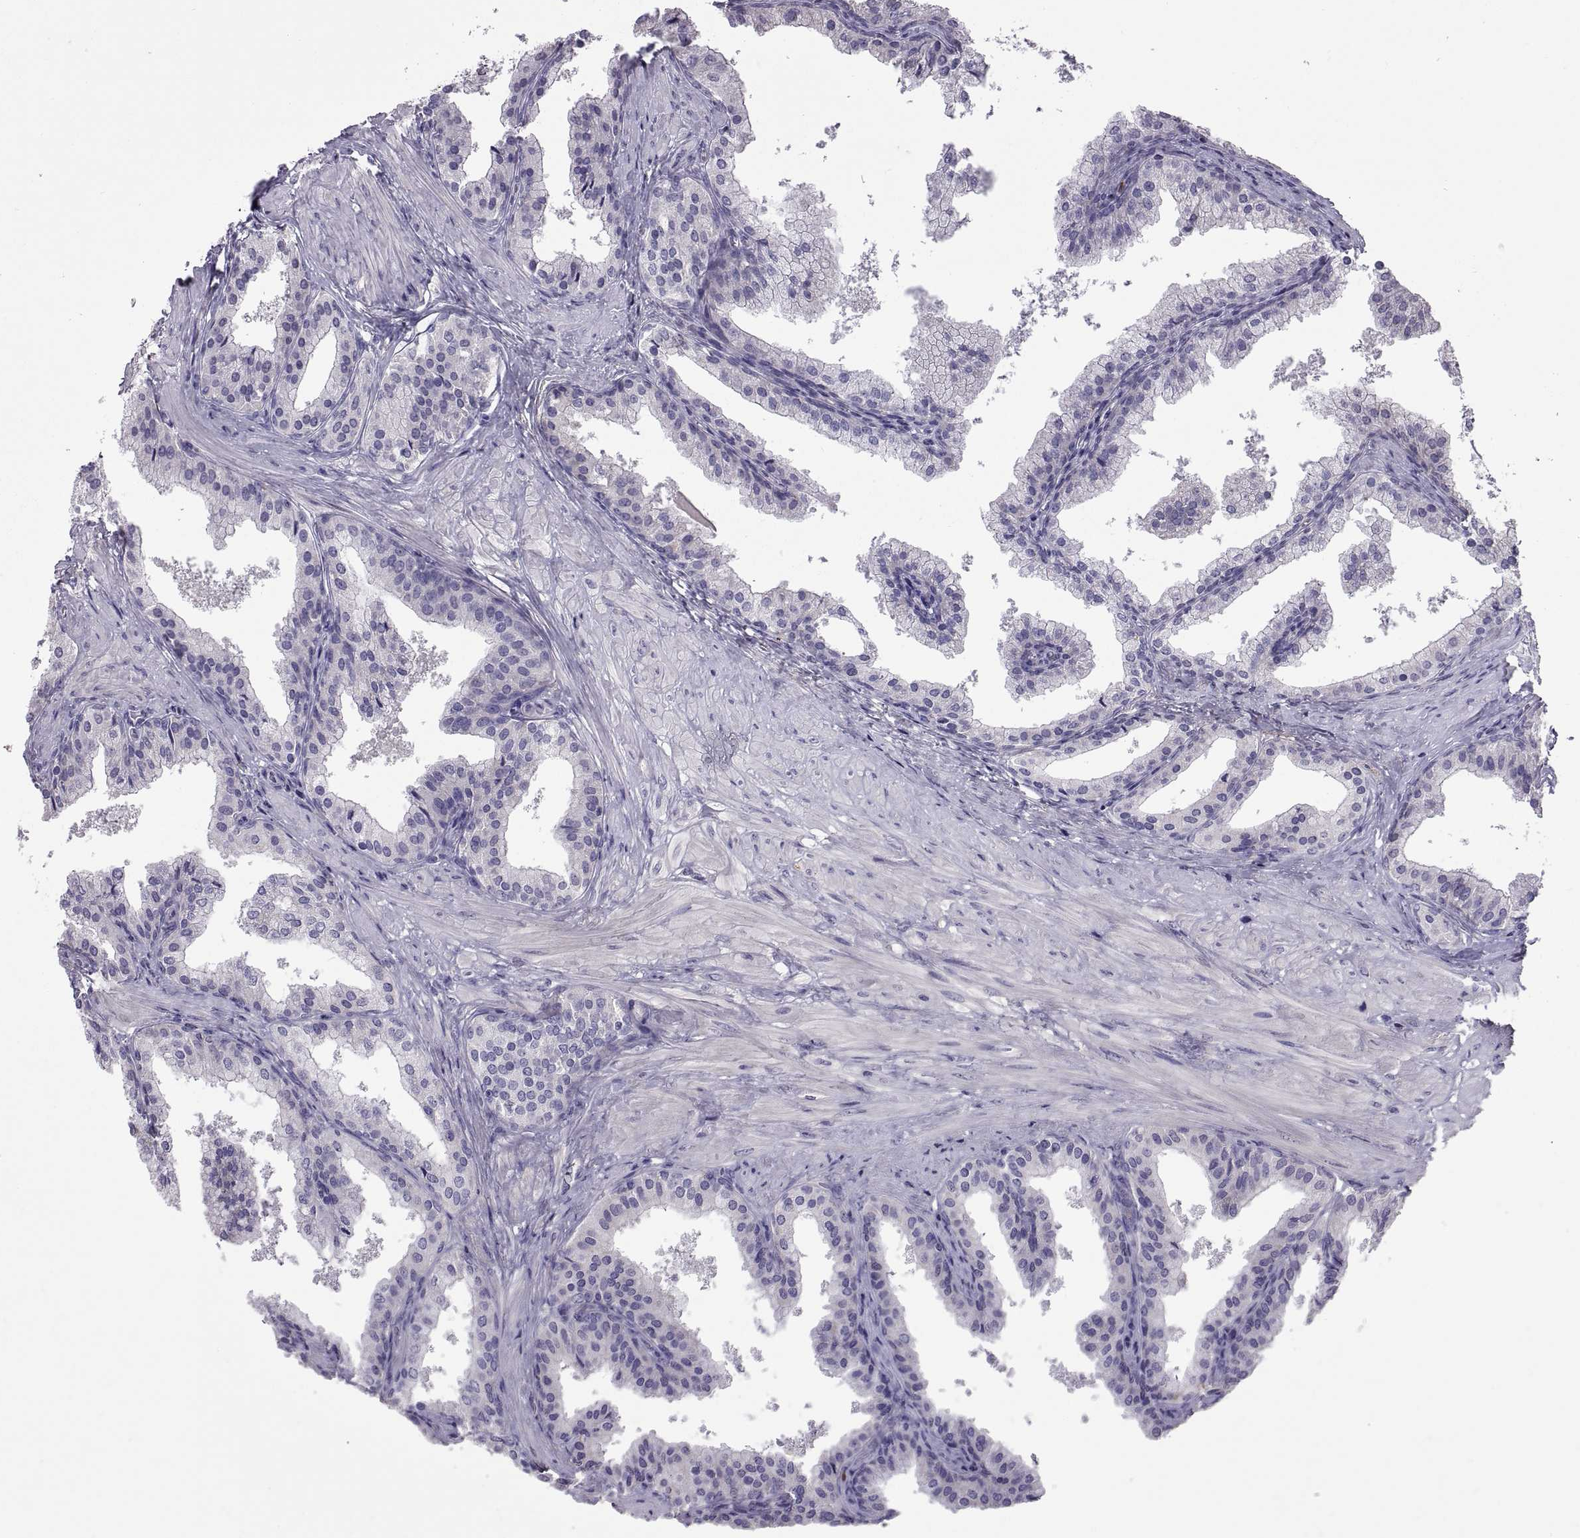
{"staining": {"intensity": "negative", "quantity": "none", "location": "none"}, "tissue": "prostate cancer", "cell_type": "Tumor cells", "image_type": "cancer", "snomed": [{"axis": "morphology", "description": "Adenocarcinoma, Low grade"}, {"axis": "topography", "description": "Prostate"}], "caption": "Immunohistochemistry (IHC) of human prostate low-grade adenocarcinoma demonstrates no positivity in tumor cells.", "gene": "EMILIN2", "patient": {"sex": "male", "age": 56}}